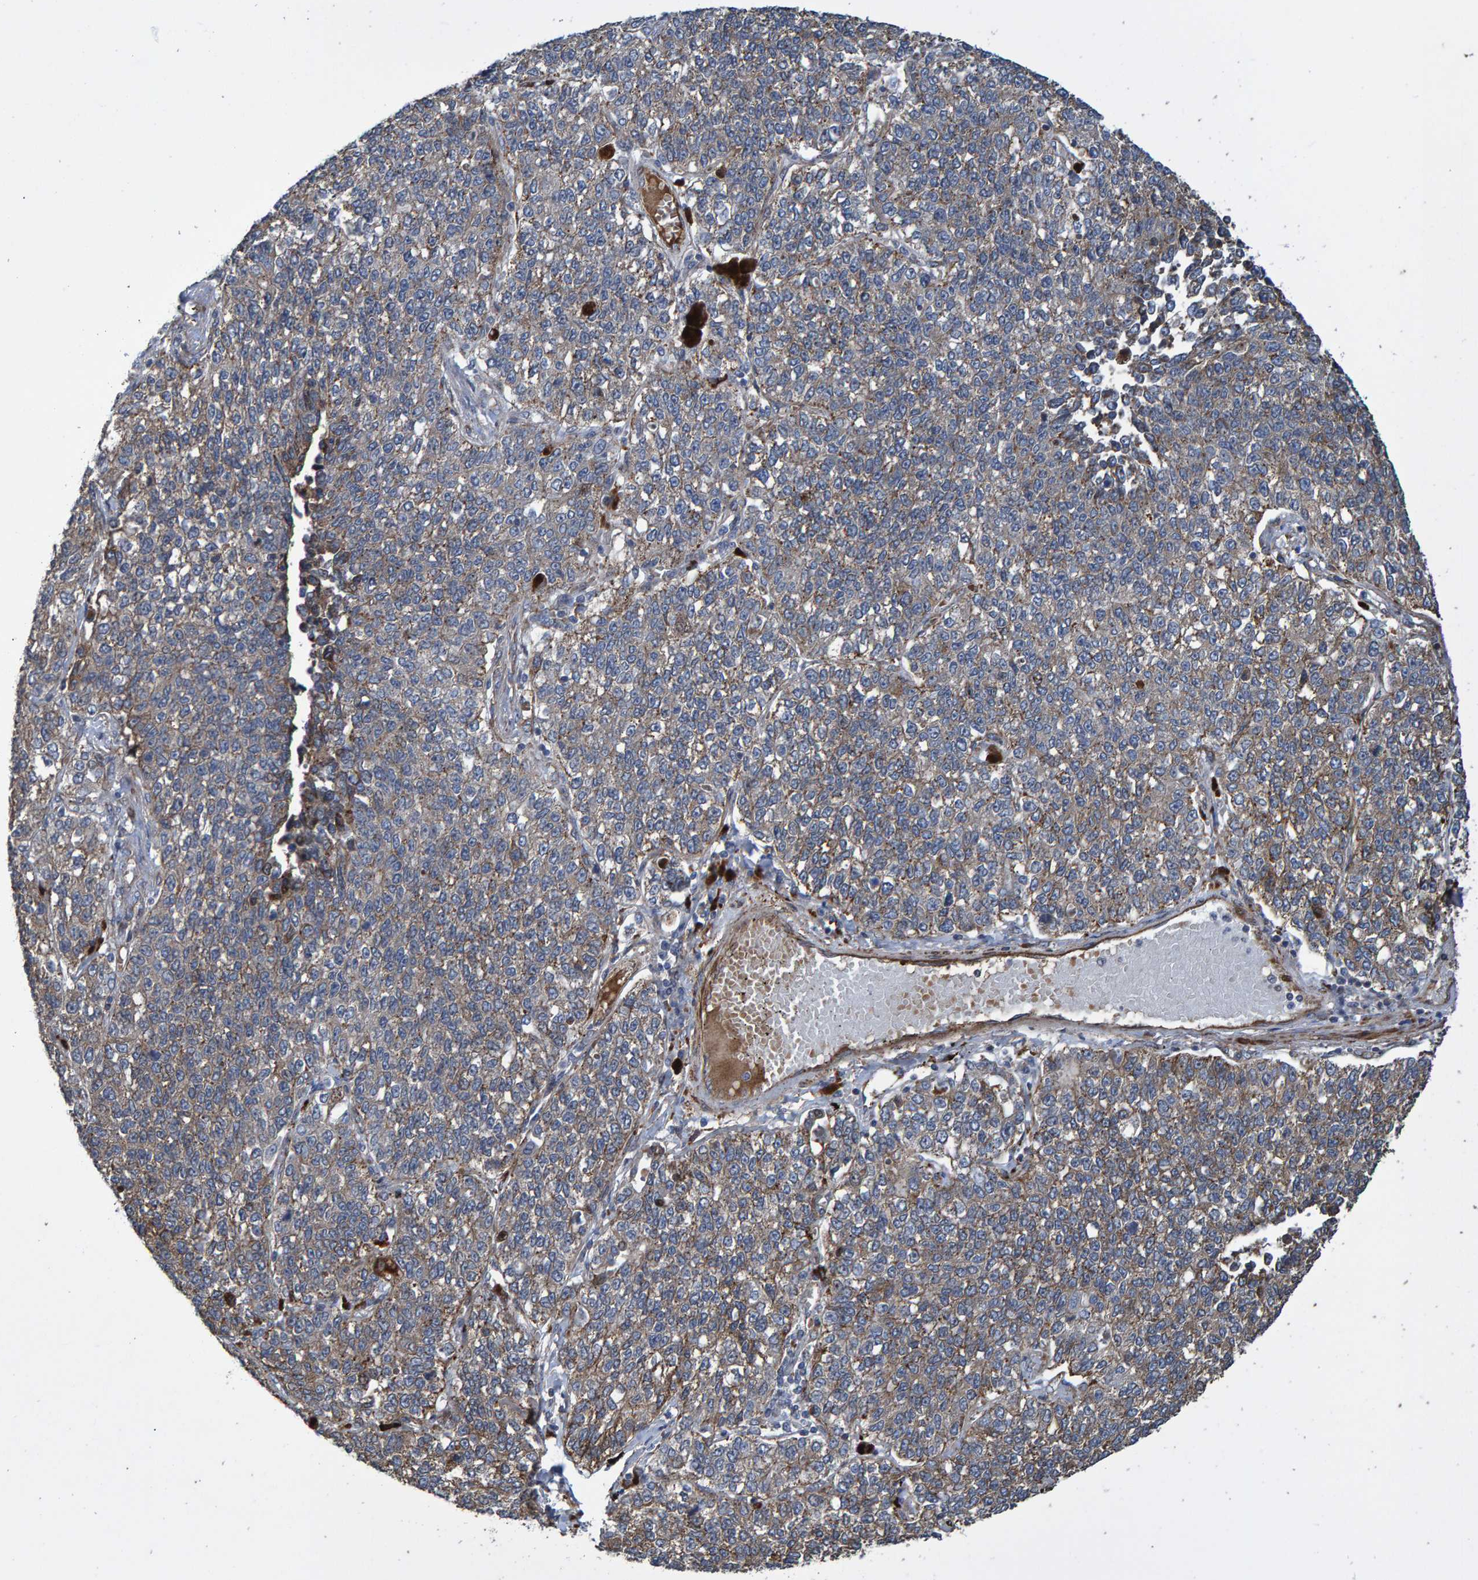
{"staining": {"intensity": "weak", "quantity": "<25%", "location": "cytoplasmic/membranous"}, "tissue": "lung cancer", "cell_type": "Tumor cells", "image_type": "cancer", "snomed": [{"axis": "morphology", "description": "Adenocarcinoma, NOS"}, {"axis": "topography", "description": "Lung"}], "caption": "IHC of adenocarcinoma (lung) displays no positivity in tumor cells.", "gene": "SLIT2", "patient": {"sex": "male", "age": 49}}